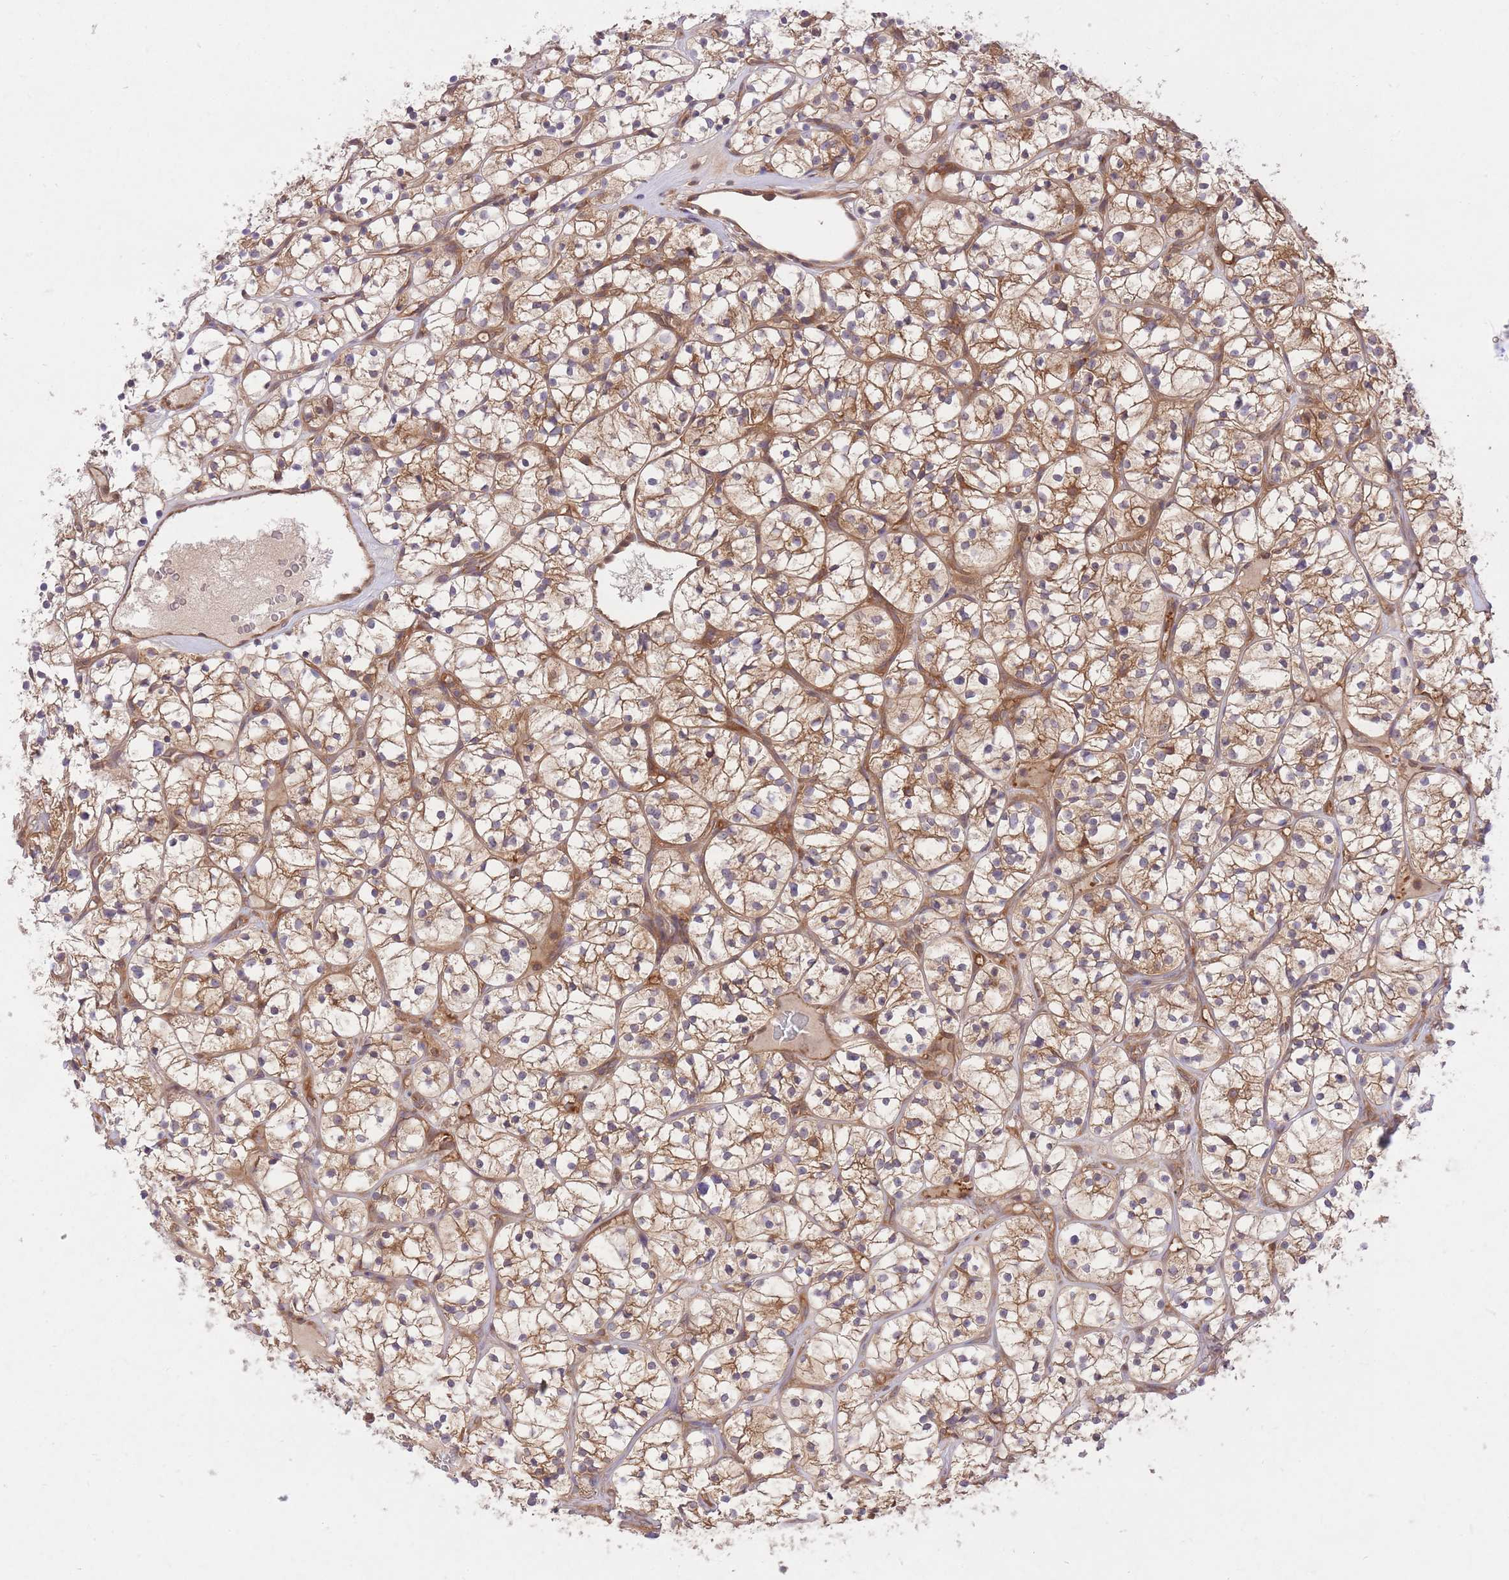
{"staining": {"intensity": "moderate", "quantity": "25%-75%", "location": "cytoplasmic/membranous"}, "tissue": "renal cancer", "cell_type": "Tumor cells", "image_type": "cancer", "snomed": [{"axis": "morphology", "description": "Adenocarcinoma, NOS"}, {"axis": "topography", "description": "Kidney"}], "caption": "Human renal cancer stained with a protein marker exhibits moderate staining in tumor cells.", "gene": "PREP", "patient": {"sex": "female", "age": 64}}